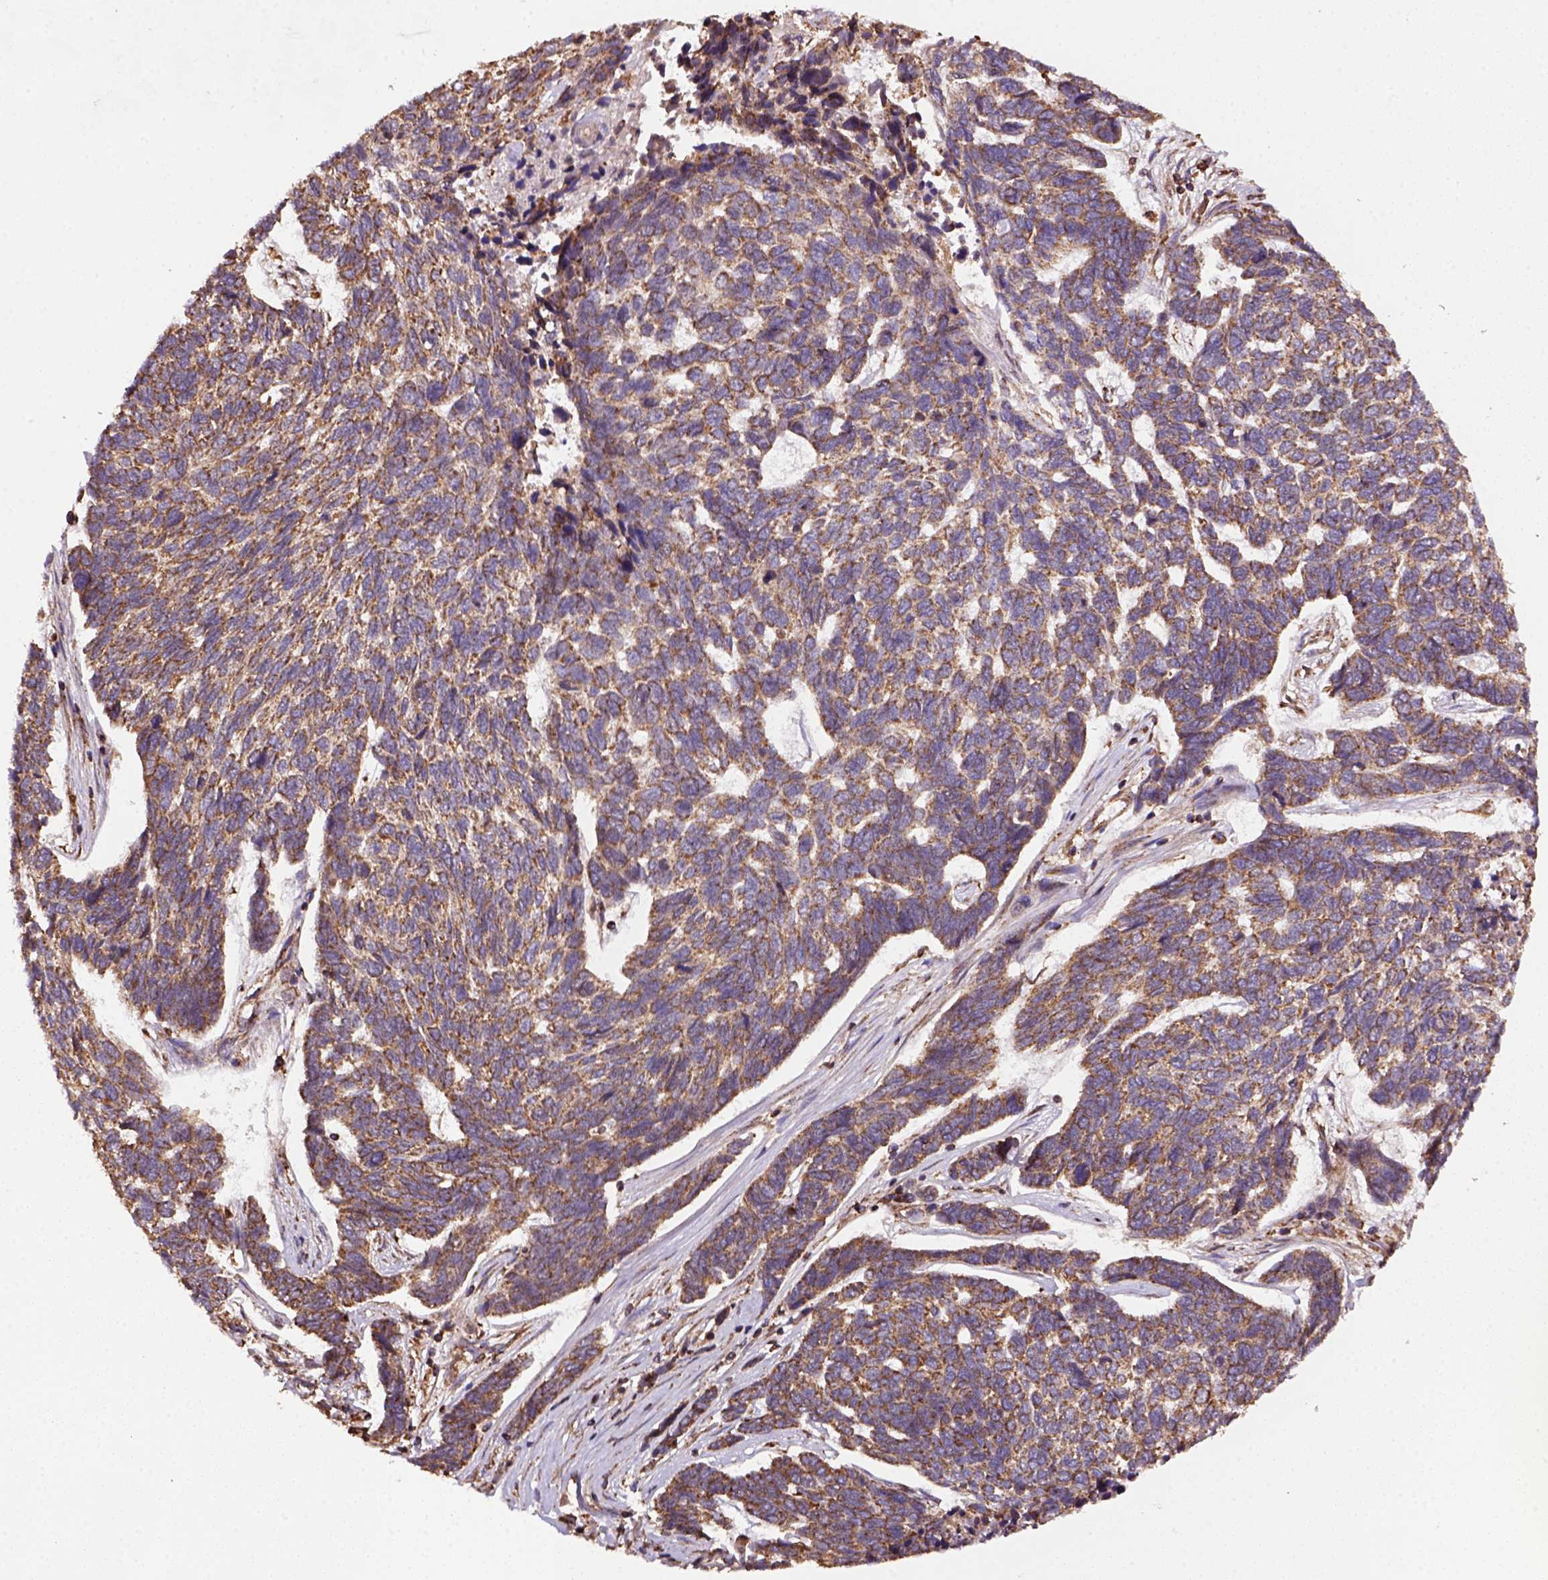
{"staining": {"intensity": "strong", "quantity": ">75%", "location": "cytoplasmic/membranous"}, "tissue": "skin cancer", "cell_type": "Tumor cells", "image_type": "cancer", "snomed": [{"axis": "morphology", "description": "Basal cell carcinoma"}, {"axis": "topography", "description": "Skin"}], "caption": "Immunohistochemistry staining of skin cancer, which shows high levels of strong cytoplasmic/membranous staining in about >75% of tumor cells indicating strong cytoplasmic/membranous protein positivity. The staining was performed using DAB (brown) for protein detection and nuclei were counterstained in hematoxylin (blue).", "gene": "MAPK8IP3", "patient": {"sex": "female", "age": 65}}